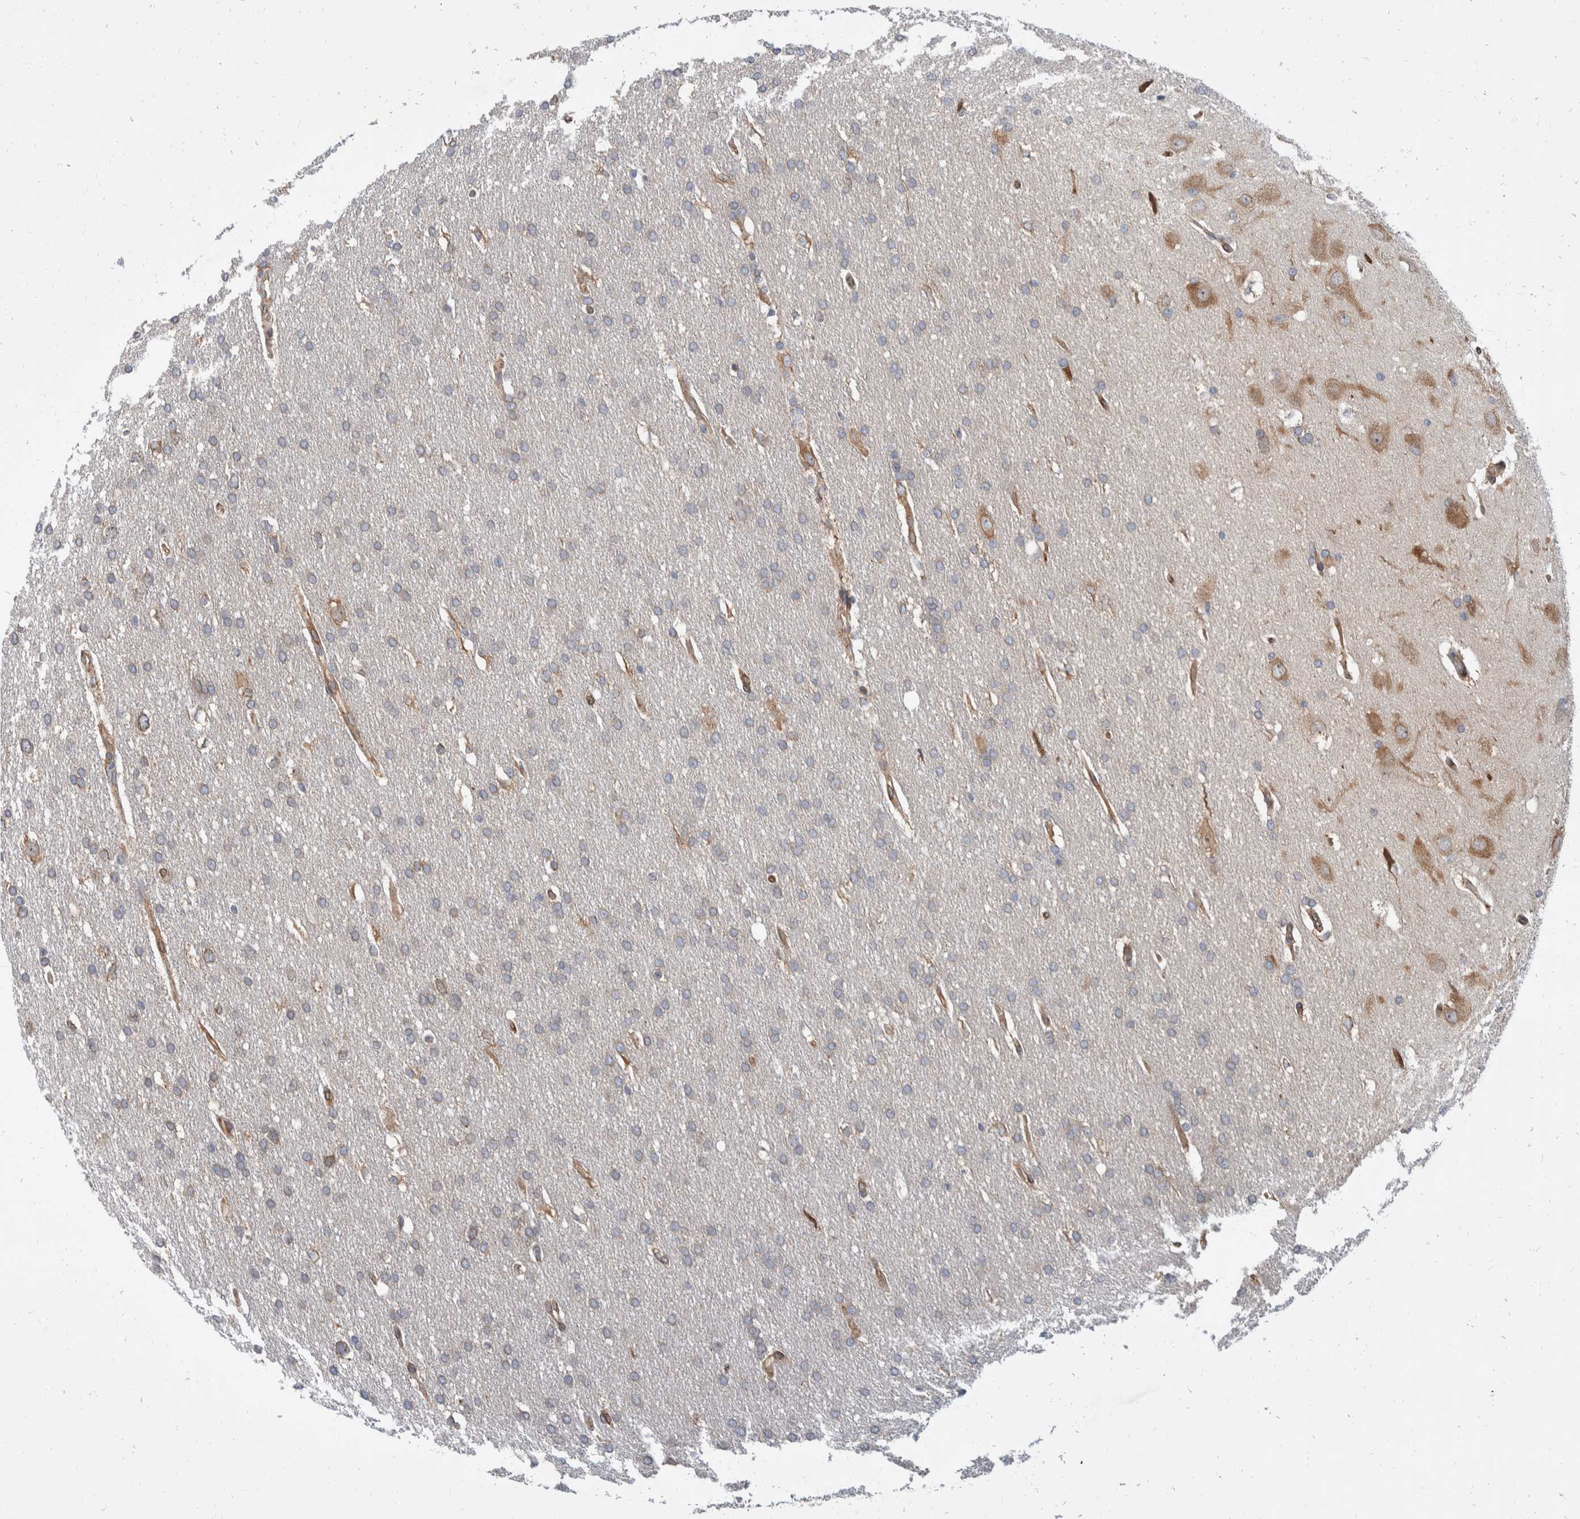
{"staining": {"intensity": "weak", "quantity": "25%-75%", "location": "cytoplasmic/membranous"}, "tissue": "glioma", "cell_type": "Tumor cells", "image_type": "cancer", "snomed": [{"axis": "morphology", "description": "Glioma, malignant, Low grade"}, {"axis": "topography", "description": "Brain"}], "caption": "An image of human malignant low-grade glioma stained for a protein displays weak cytoplasmic/membranous brown staining in tumor cells.", "gene": "TMEM245", "patient": {"sex": "female", "age": 37}}